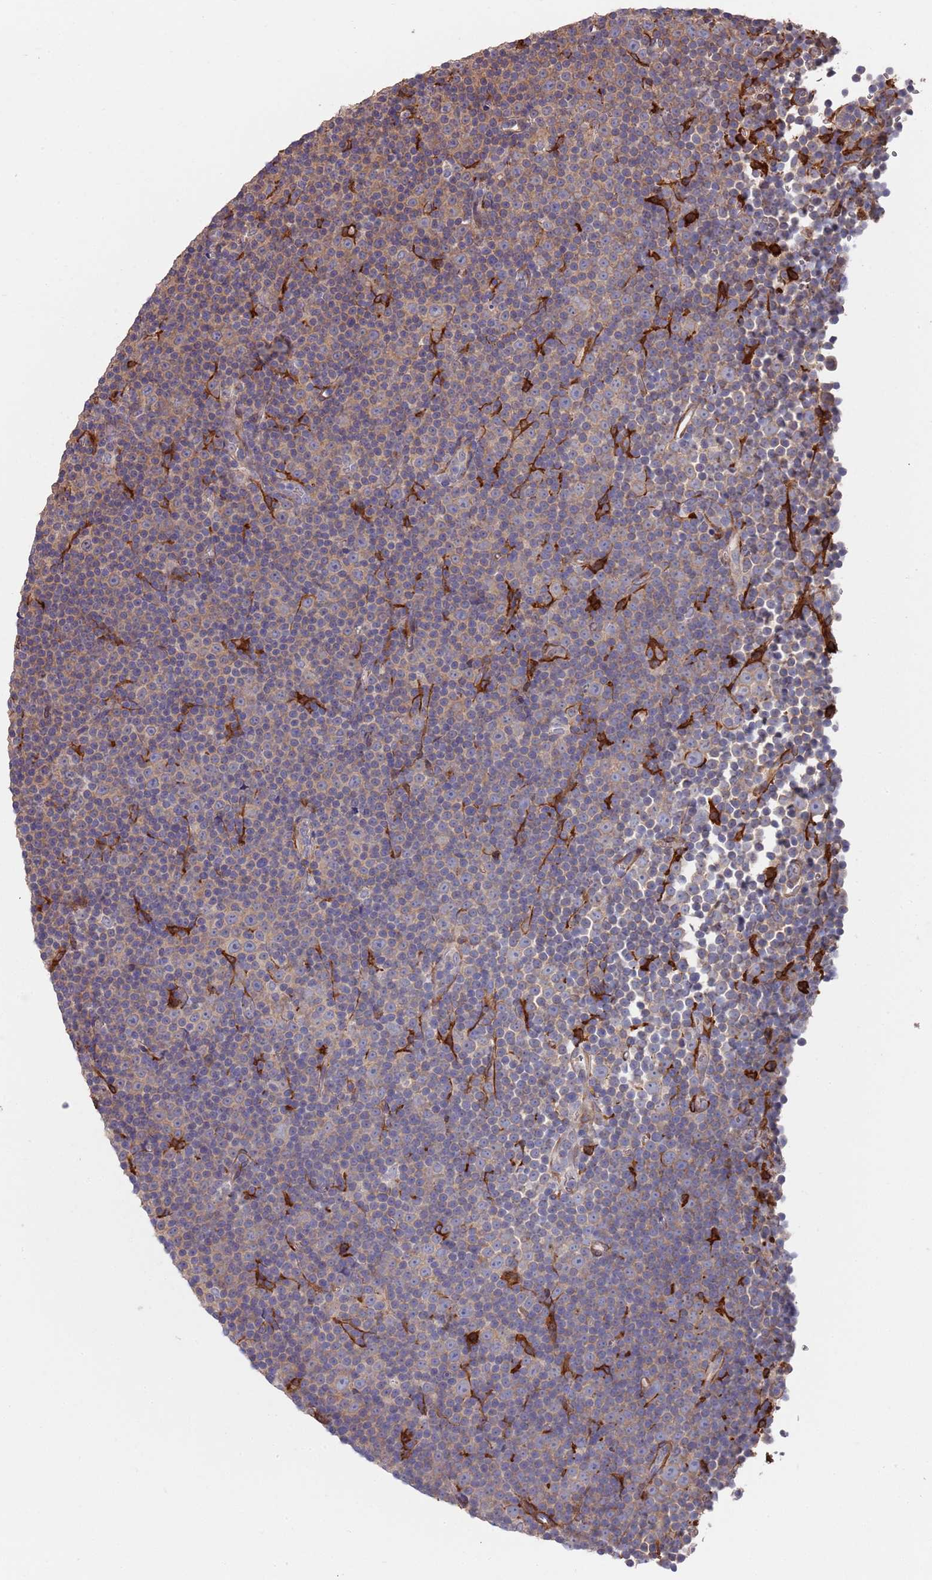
{"staining": {"intensity": "weak", "quantity": "<25%", "location": "cytoplasmic/membranous"}, "tissue": "lymphoma", "cell_type": "Tumor cells", "image_type": "cancer", "snomed": [{"axis": "morphology", "description": "Malignant lymphoma, non-Hodgkin's type, Low grade"}, {"axis": "topography", "description": "Lymph node"}], "caption": "The IHC micrograph has no significant expression in tumor cells of malignant lymphoma, non-Hodgkin's type (low-grade) tissue.", "gene": "ANK2", "patient": {"sex": "female", "age": 67}}